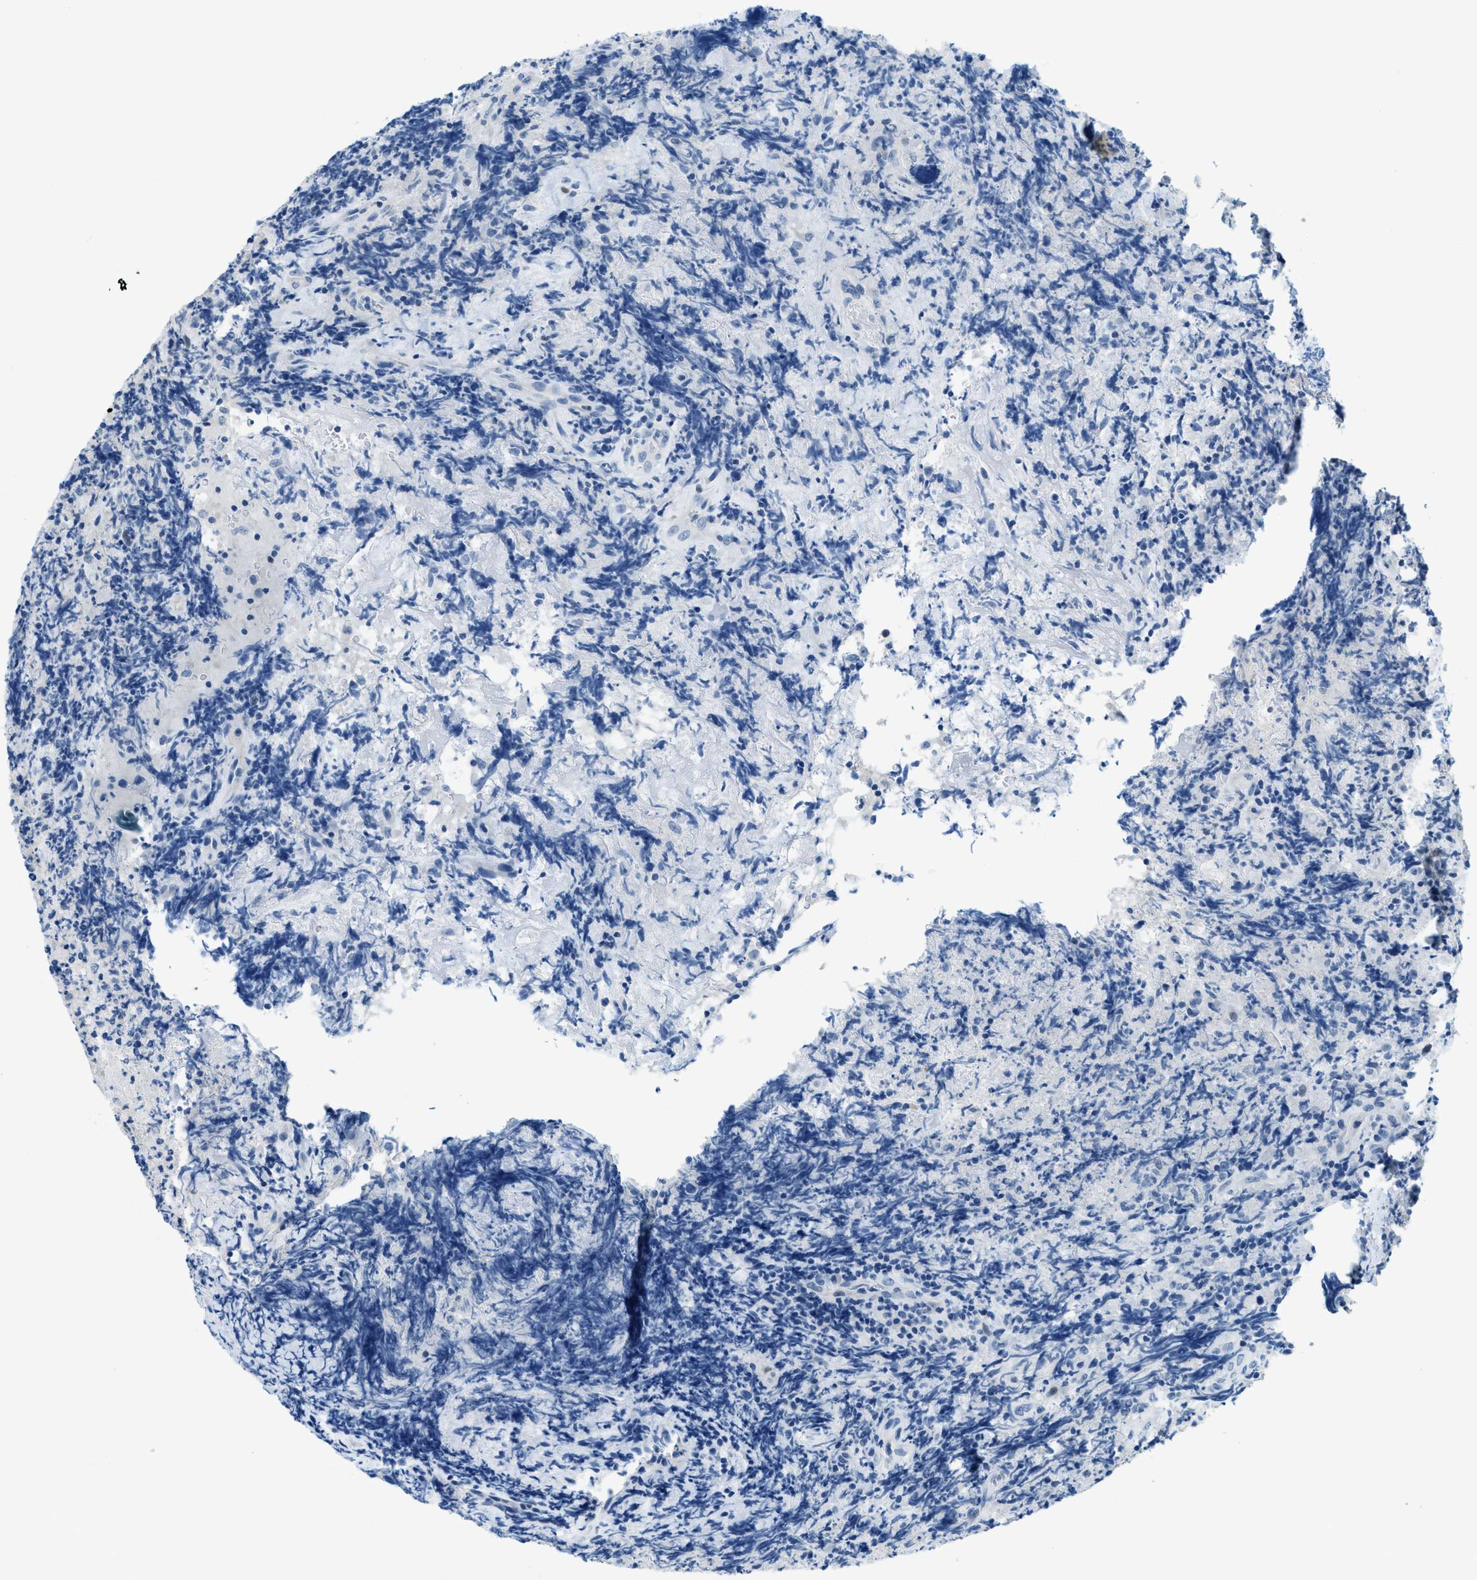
{"staining": {"intensity": "negative", "quantity": "none", "location": "none"}, "tissue": "lymphoma", "cell_type": "Tumor cells", "image_type": "cancer", "snomed": [{"axis": "morphology", "description": "Malignant lymphoma, non-Hodgkin's type, High grade"}, {"axis": "topography", "description": "Tonsil"}], "caption": "High magnification brightfield microscopy of malignant lymphoma, non-Hodgkin's type (high-grade) stained with DAB (3,3'-diaminobenzidine) (brown) and counterstained with hematoxylin (blue): tumor cells show no significant positivity.", "gene": "CYP4X1", "patient": {"sex": "female", "age": 36}}